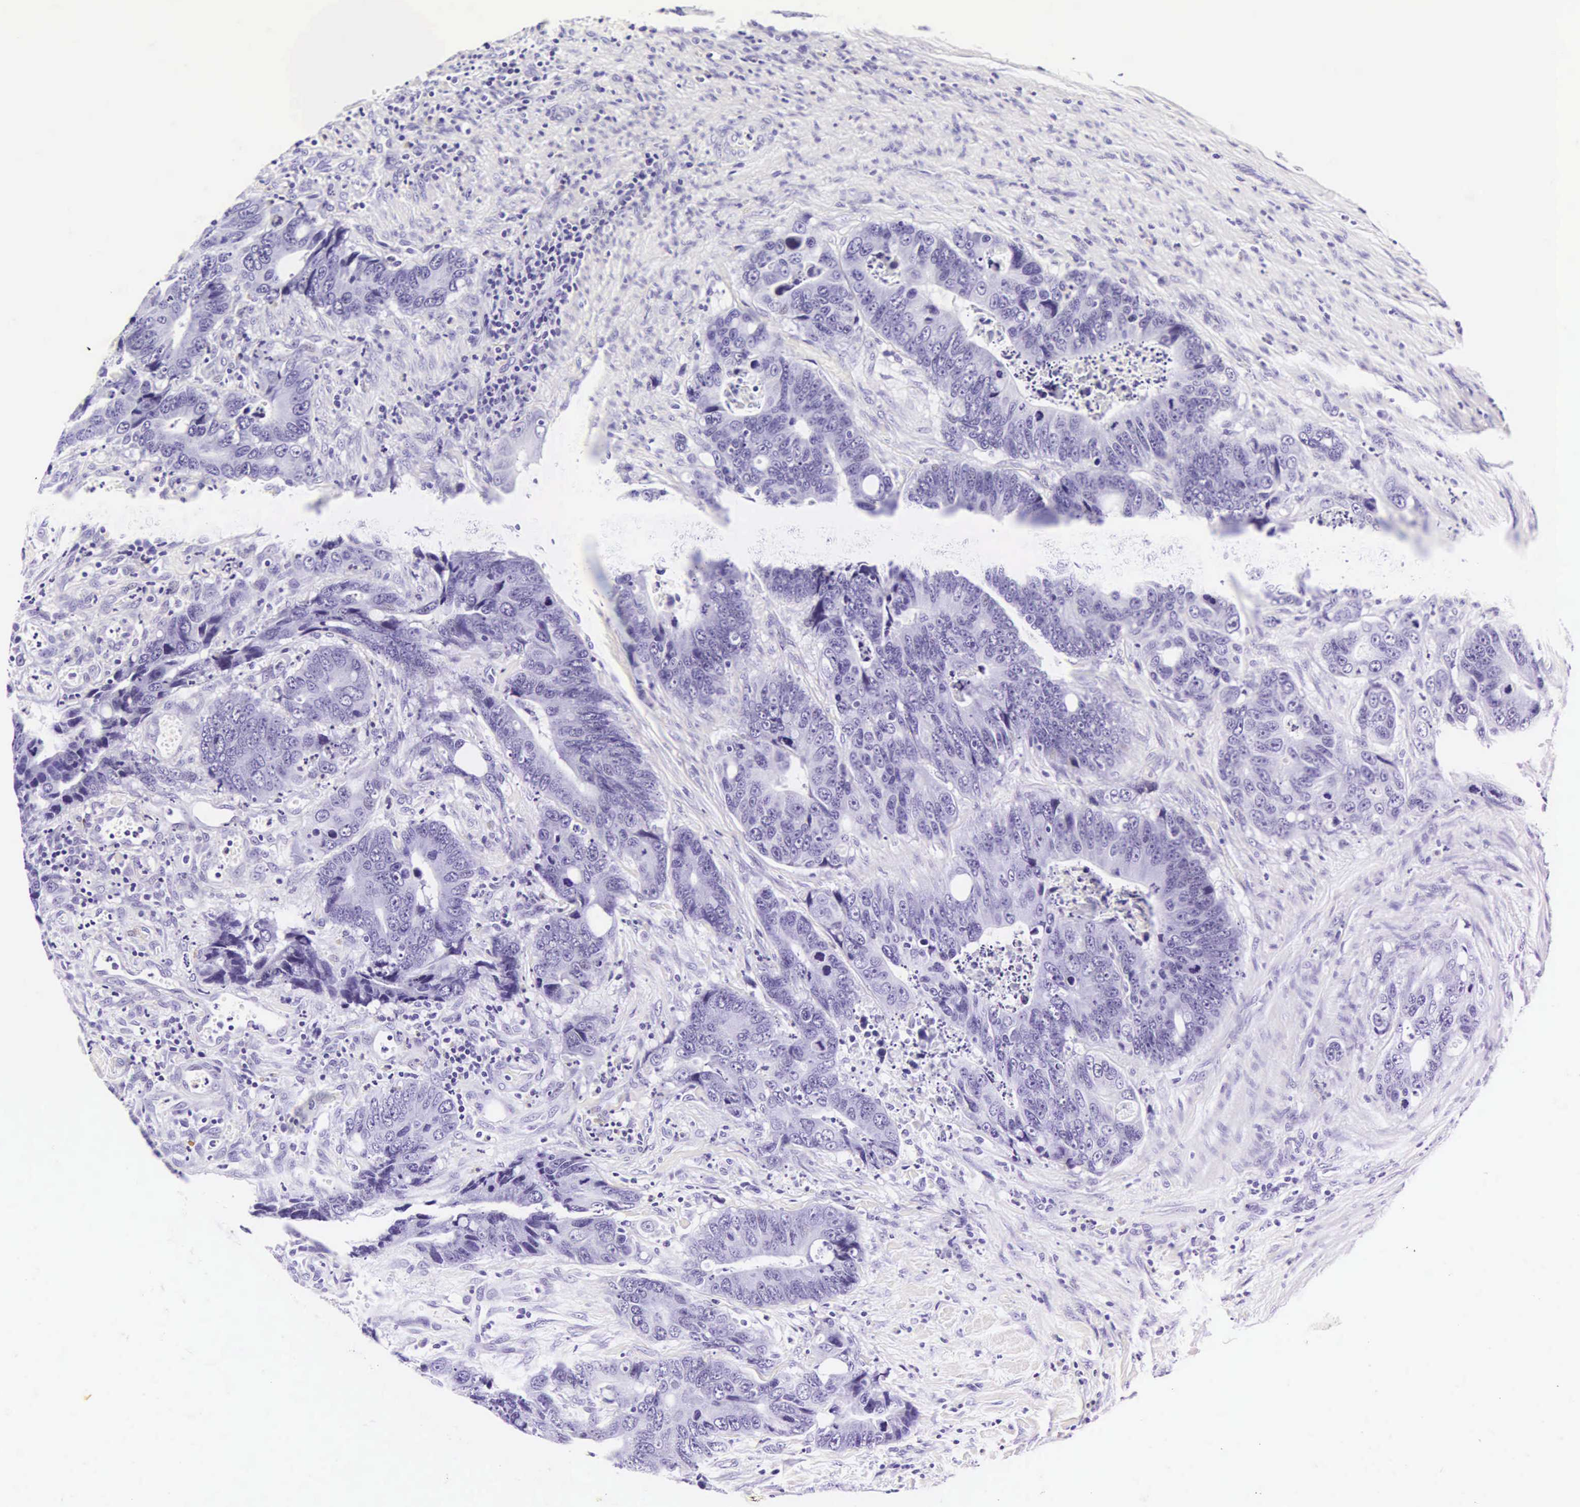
{"staining": {"intensity": "negative", "quantity": "none", "location": "none"}, "tissue": "colorectal cancer", "cell_type": "Tumor cells", "image_type": "cancer", "snomed": [{"axis": "morphology", "description": "Adenocarcinoma, NOS"}, {"axis": "topography", "description": "Colon"}], "caption": "Immunohistochemistry photomicrograph of neoplastic tissue: colorectal cancer stained with DAB (3,3'-diaminobenzidine) shows no significant protein positivity in tumor cells.", "gene": "CD1A", "patient": {"sex": "male", "age": 56}}